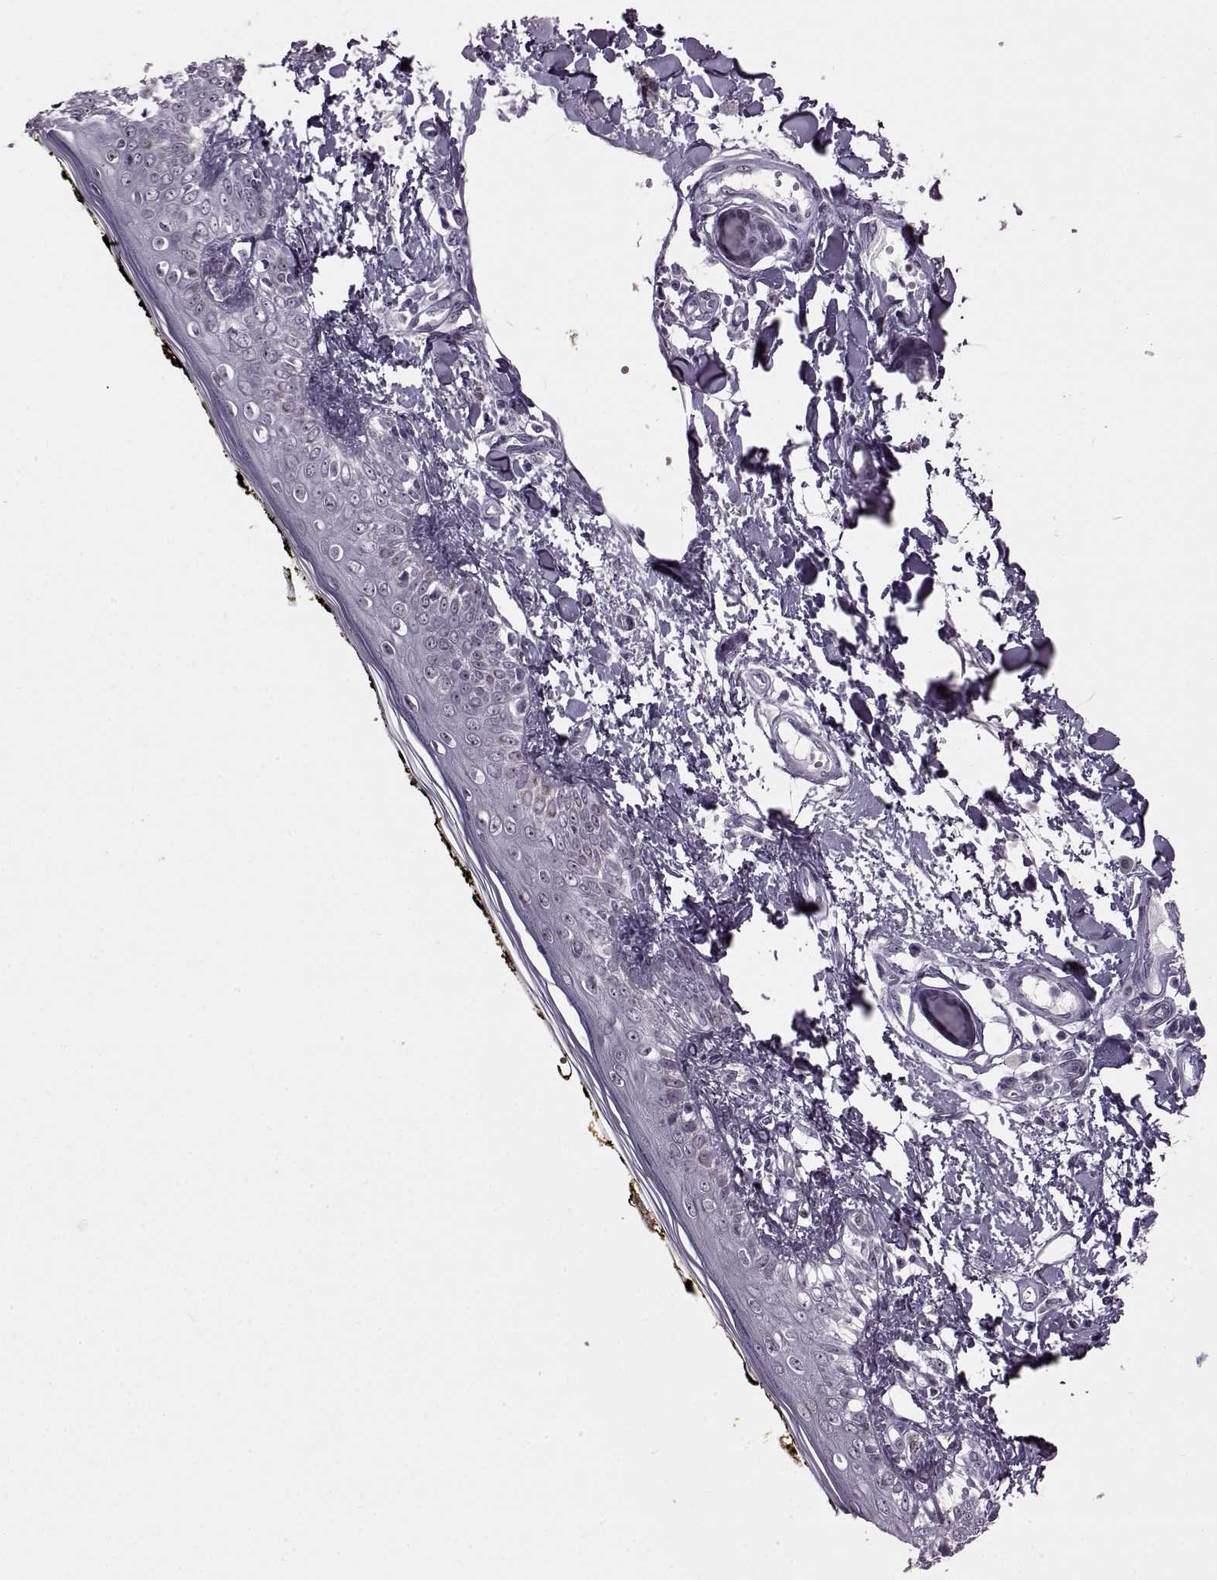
{"staining": {"intensity": "negative", "quantity": "none", "location": "none"}, "tissue": "skin", "cell_type": "Fibroblasts", "image_type": "normal", "snomed": [{"axis": "morphology", "description": "Normal tissue, NOS"}, {"axis": "topography", "description": "Skin"}], "caption": "Protein analysis of normal skin shows no significant expression in fibroblasts. Brightfield microscopy of IHC stained with DAB (brown) and hematoxylin (blue), captured at high magnification.", "gene": "ADGRG2", "patient": {"sex": "male", "age": 76}}